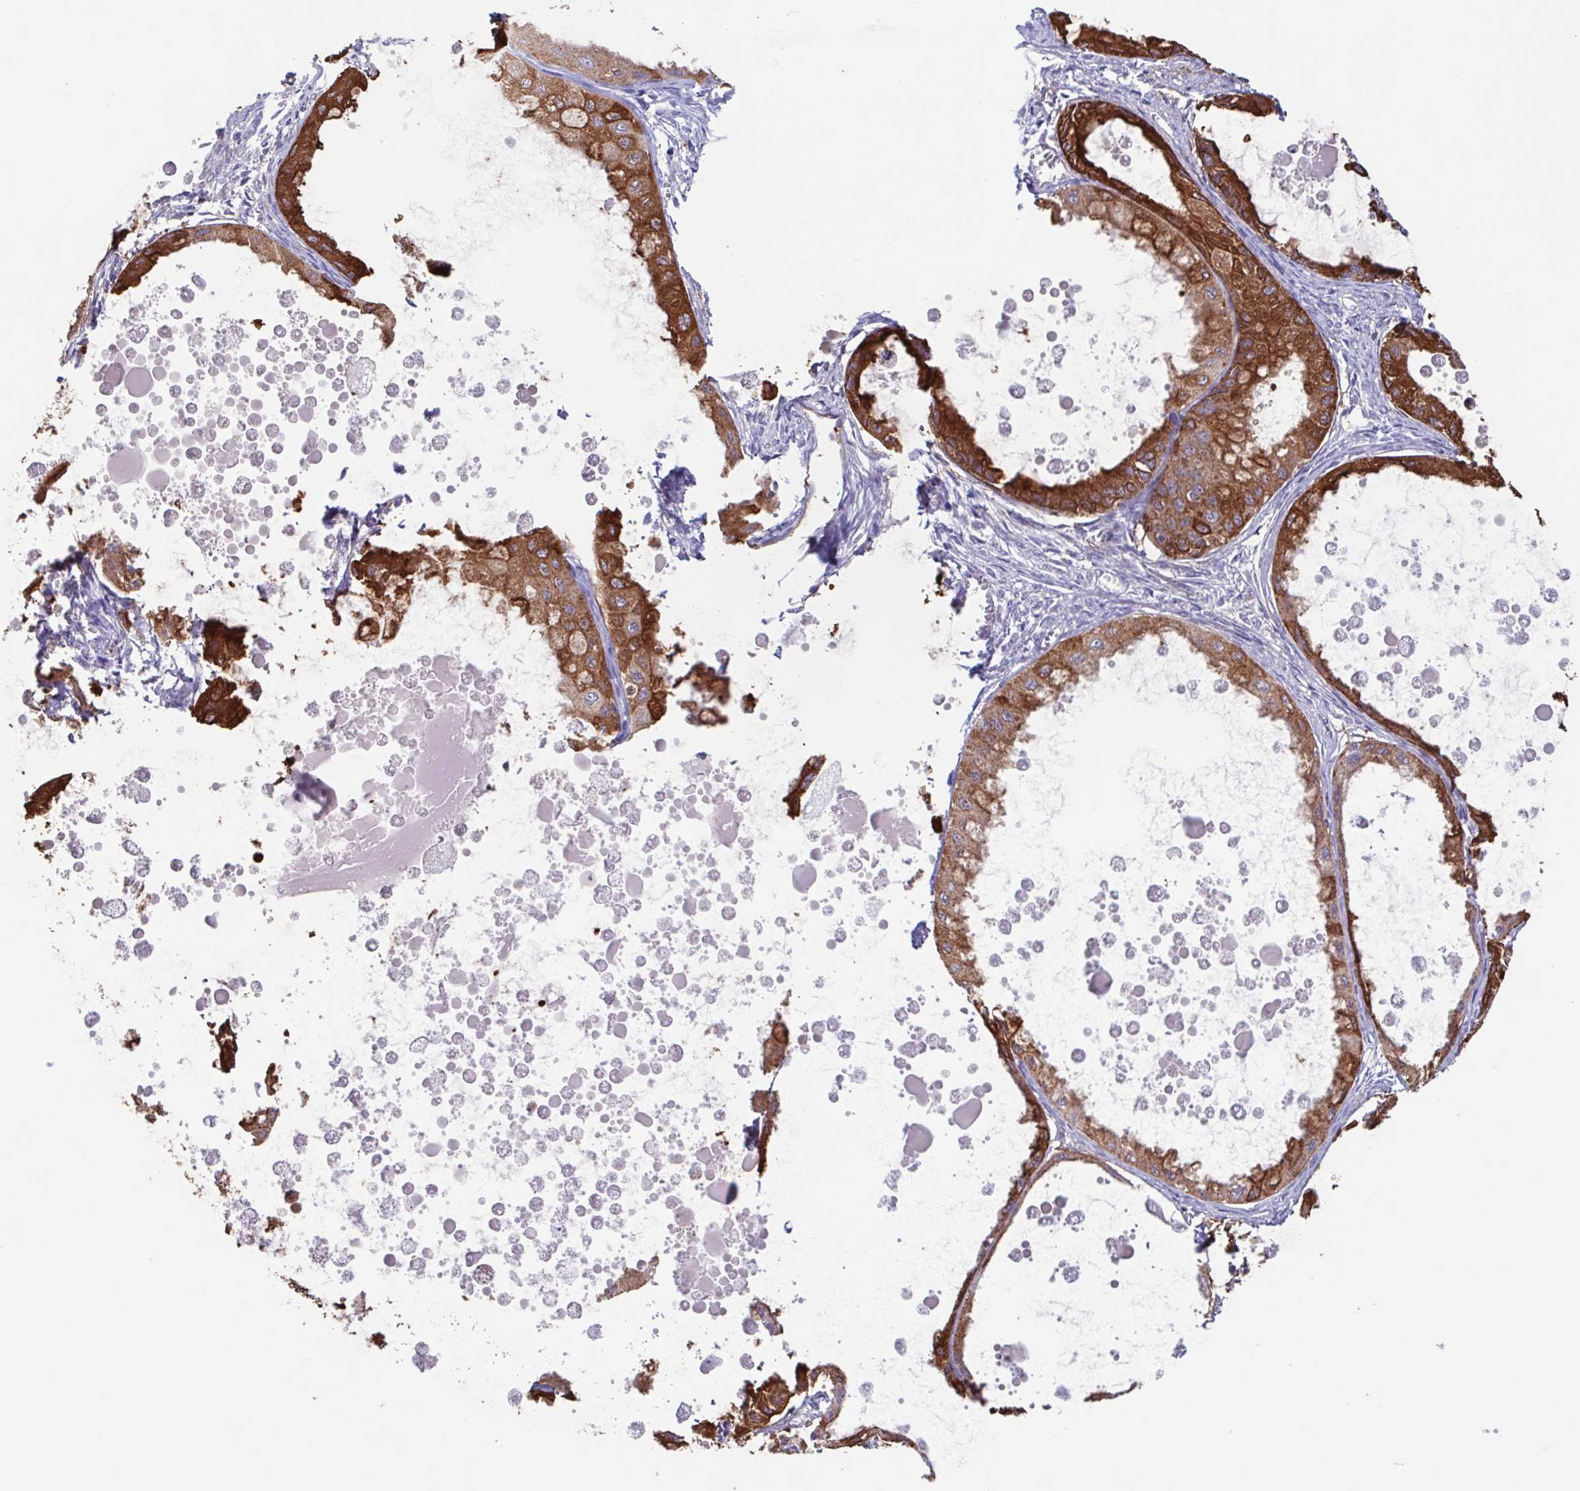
{"staining": {"intensity": "strong", "quantity": ">75%", "location": "cytoplasmic/membranous"}, "tissue": "ovarian cancer", "cell_type": "Tumor cells", "image_type": "cancer", "snomed": [{"axis": "morphology", "description": "Cystadenocarcinoma, mucinous, NOS"}, {"axis": "topography", "description": "Ovary"}], "caption": "Immunohistochemical staining of human ovarian cancer reveals high levels of strong cytoplasmic/membranous staining in about >75% of tumor cells.", "gene": "TPD52", "patient": {"sex": "female", "age": 64}}